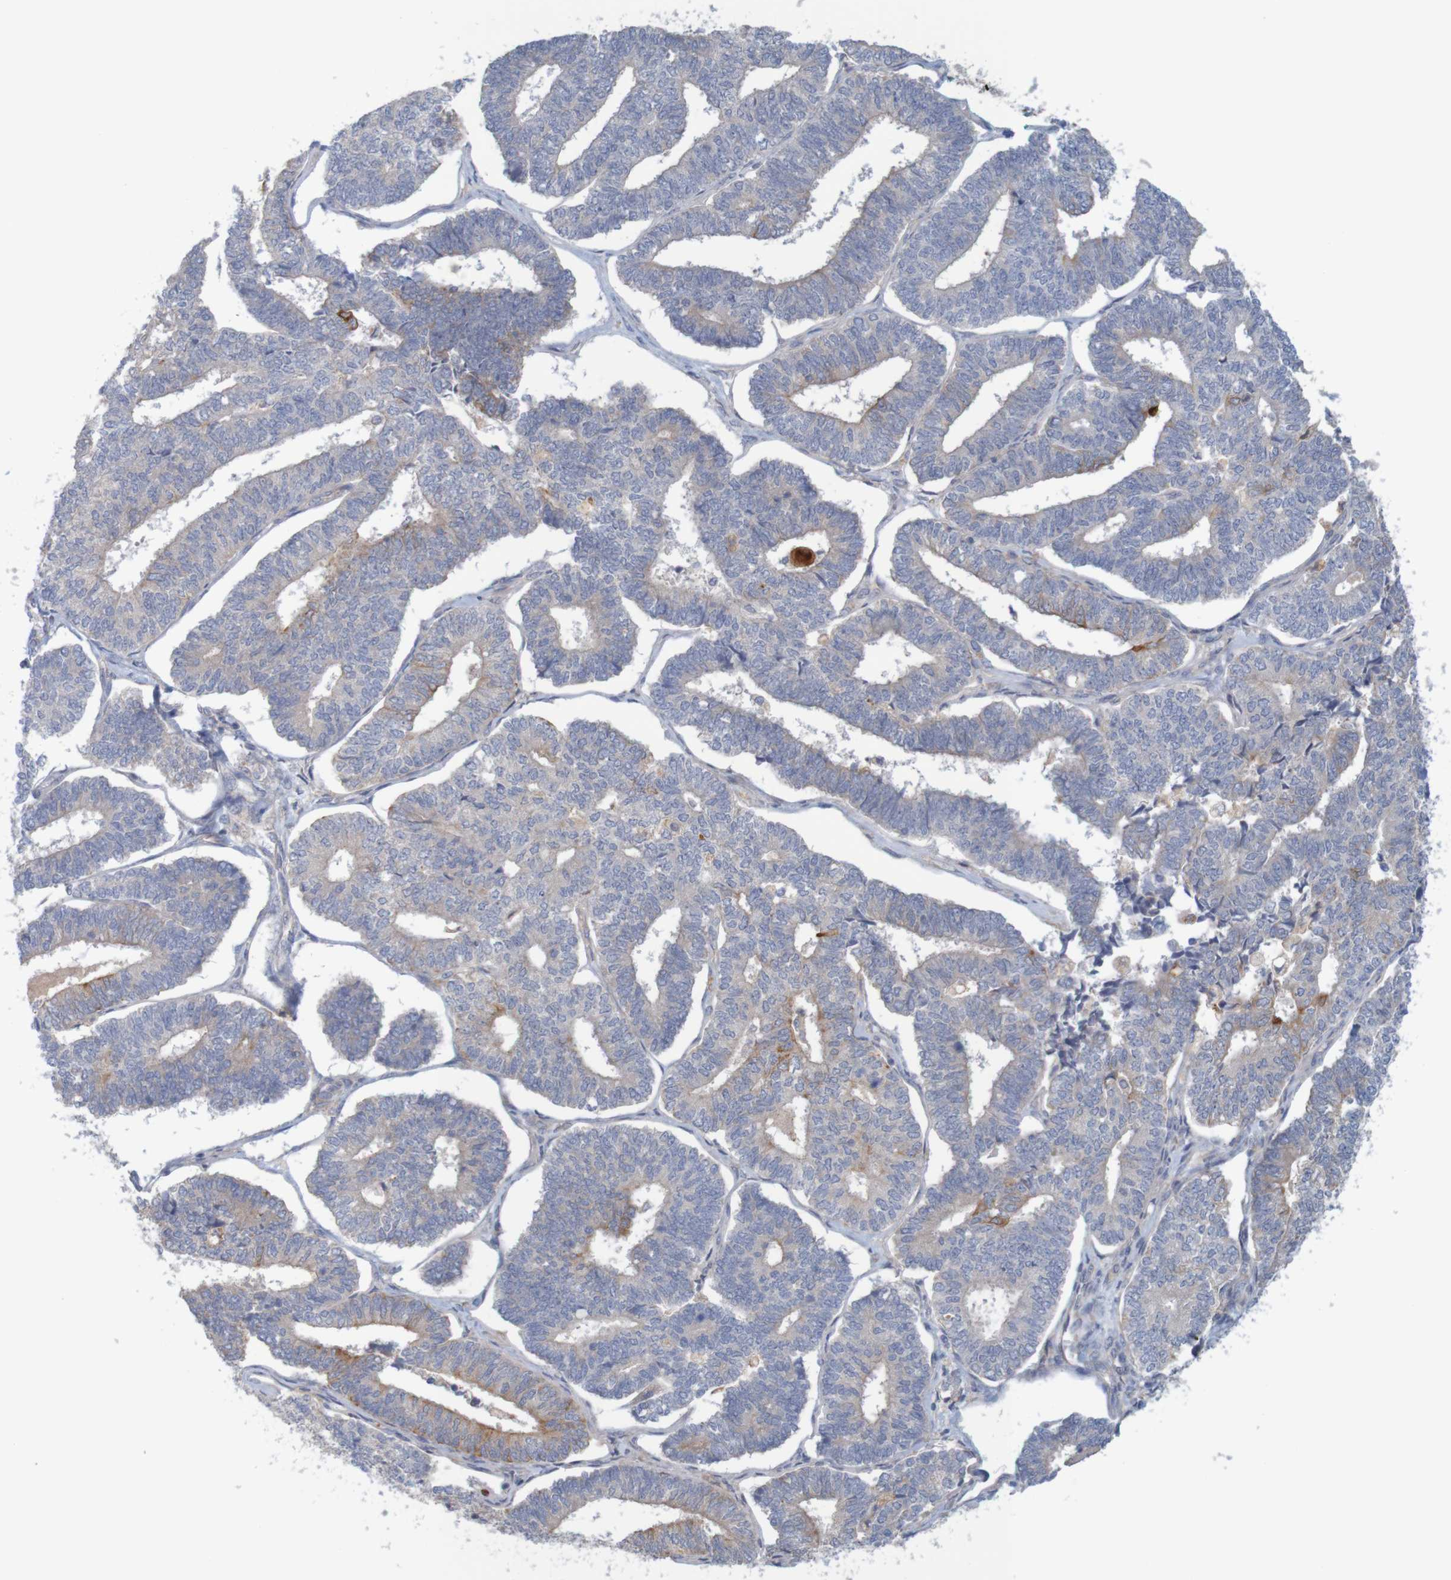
{"staining": {"intensity": "weak", "quantity": "<25%", "location": "cytoplasmic/membranous"}, "tissue": "endometrial cancer", "cell_type": "Tumor cells", "image_type": "cancer", "snomed": [{"axis": "morphology", "description": "Adenocarcinoma, NOS"}, {"axis": "topography", "description": "Endometrium"}], "caption": "A high-resolution histopathology image shows immunohistochemistry (IHC) staining of endometrial cancer, which demonstrates no significant staining in tumor cells.", "gene": "KRT23", "patient": {"sex": "female", "age": 70}}